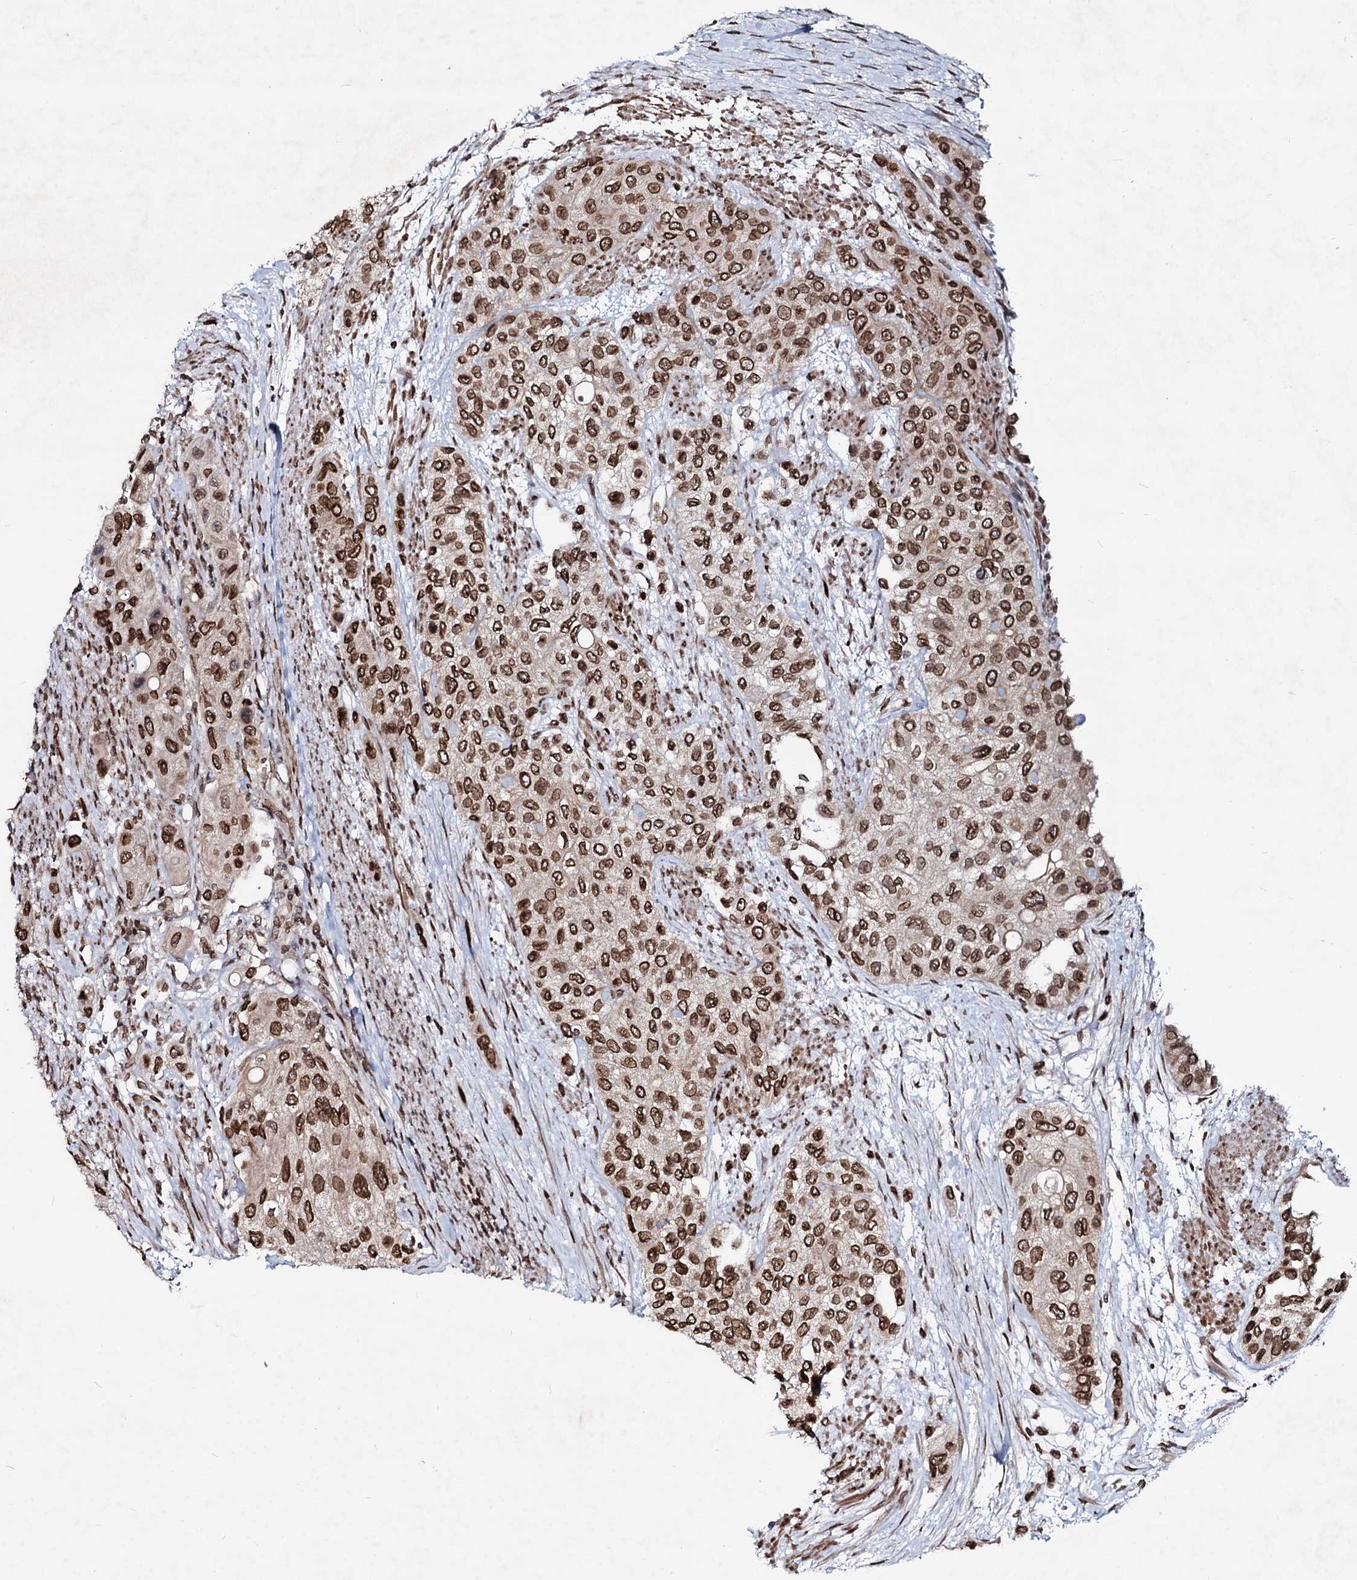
{"staining": {"intensity": "strong", "quantity": ">75%", "location": "cytoplasmic/membranous,nuclear"}, "tissue": "urothelial cancer", "cell_type": "Tumor cells", "image_type": "cancer", "snomed": [{"axis": "morphology", "description": "Normal tissue, NOS"}, {"axis": "morphology", "description": "Urothelial carcinoma, High grade"}, {"axis": "topography", "description": "Vascular tissue"}, {"axis": "topography", "description": "Urinary bladder"}], "caption": "Human urothelial cancer stained with a brown dye shows strong cytoplasmic/membranous and nuclear positive expression in approximately >75% of tumor cells.", "gene": "RNF6", "patient": {"sex": "female", "age": 56}}